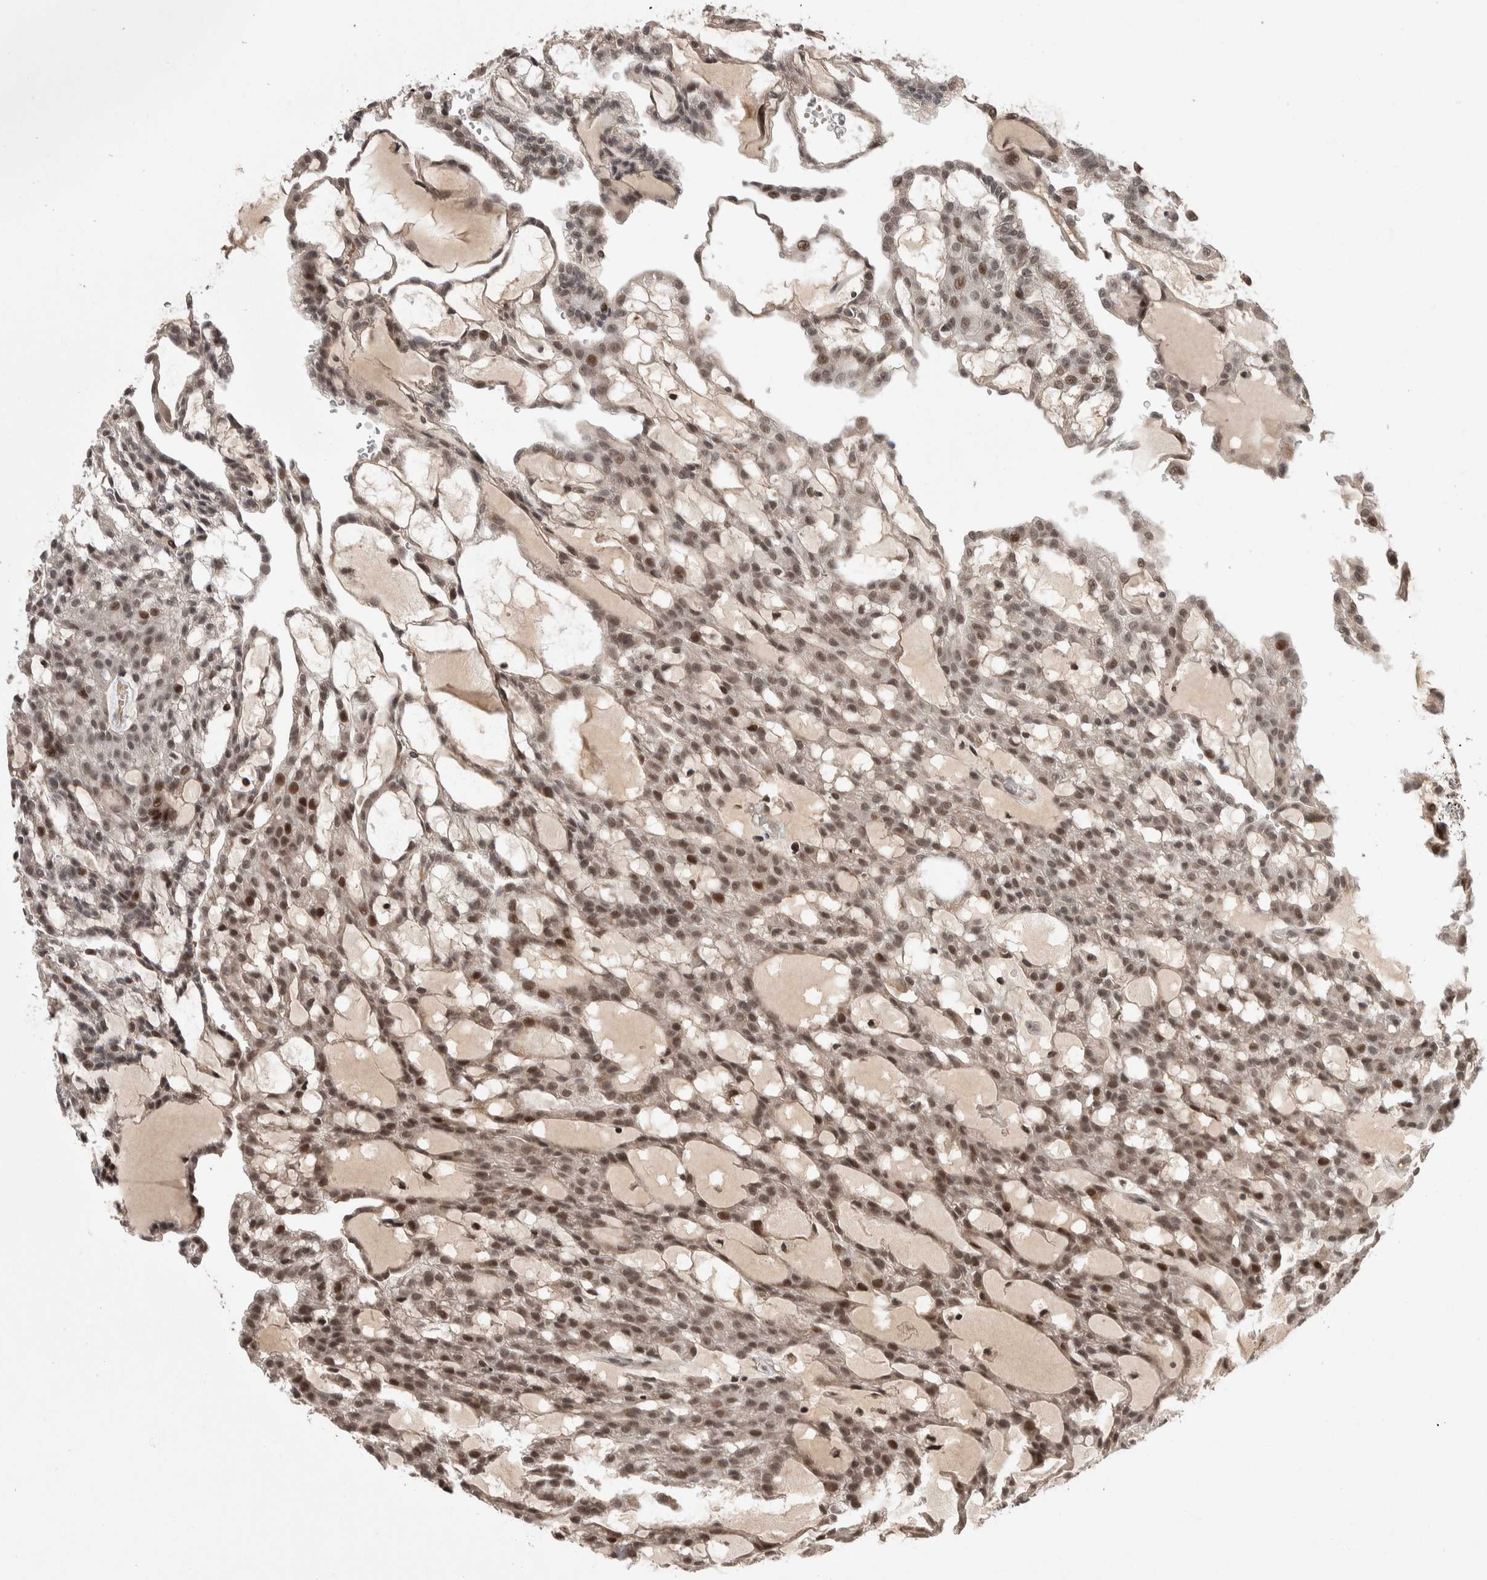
{"staining": {"intensity": "moderate", "quantity": ">75%", "location": "nuclear"}, "tissue": "renal cancer", "cell_type": "Tumor cells", "image_type": "cancer", "snomed": [{"axis": "morphology", "description": "Adenocarcinoma, NOS"}, {"axis": "topography", "description": "Kidney"}], "caption": "Renal cancer stained with IHC demonstrates moderate nuclear expression in about >75% of tumor cells.", "gene": "ZNF592", "patient": {"sex": "male", "age": 63}}